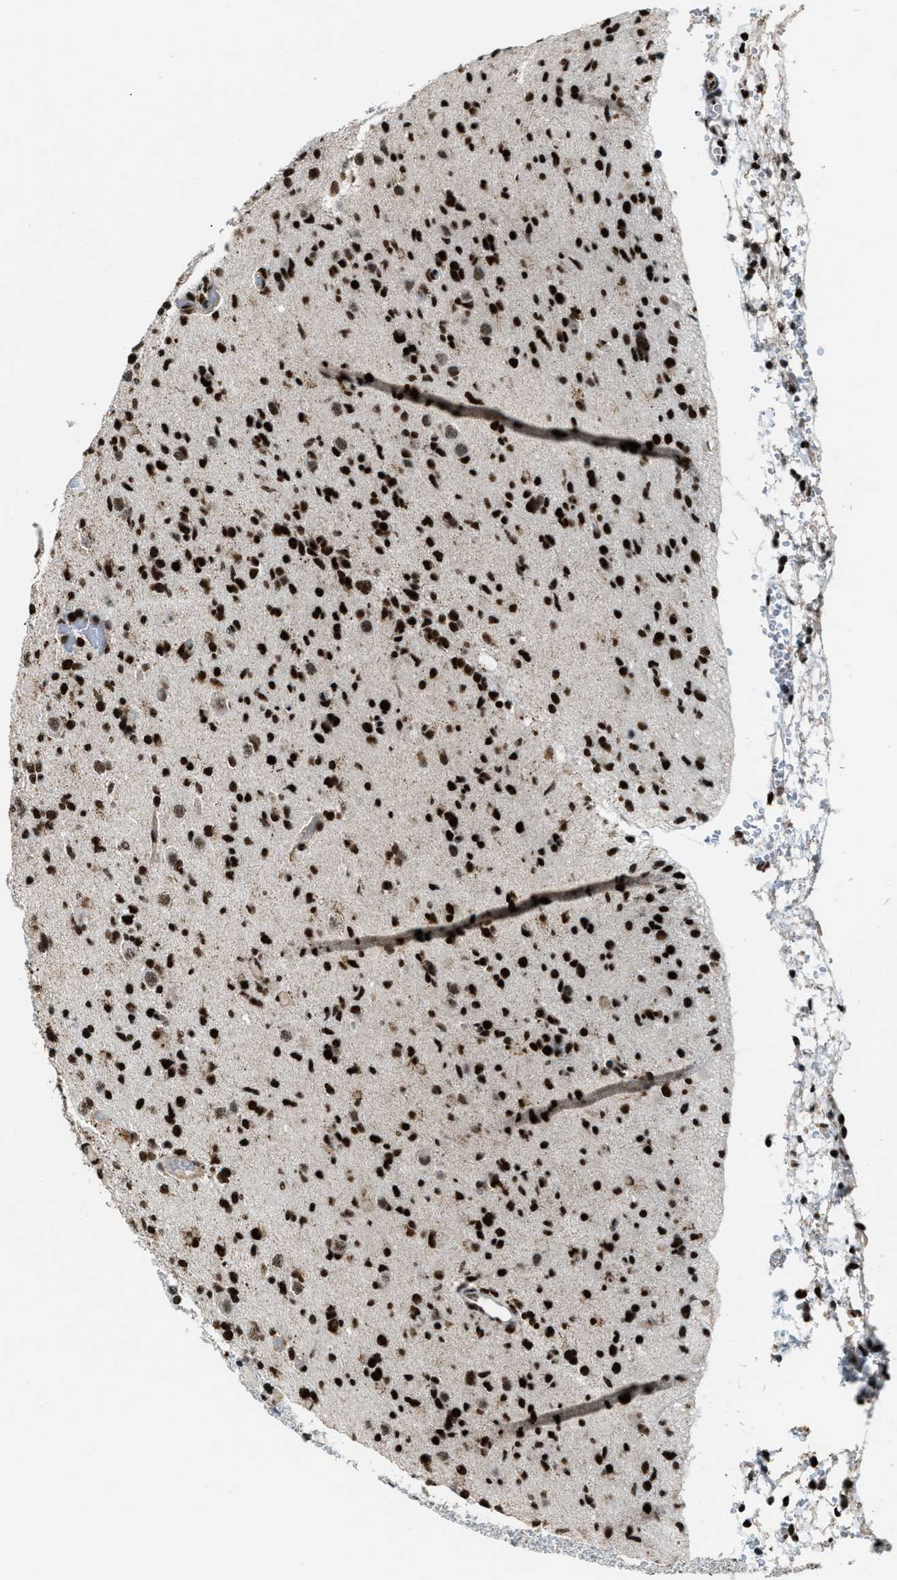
{"staining": {"intensity": "strong", "quantity": ">75%", "location": "nuclear"}, "tissue": "glioma", "cell_type": "Tumor cells", "image_type": "cancer", "snomed": [{"axis": "morphology", "description": "Glioma, malignant, Low grade"}, {"axis": "topography", "description": "Brain"}], "caption": "Human low-grade glioma (malignant) stained with a brown dye demonstrates strong nuclear positive expression in about >75% of tumor cells.", "gene": "NUMA1", "patient": {"sex": "female", "age": 22}}